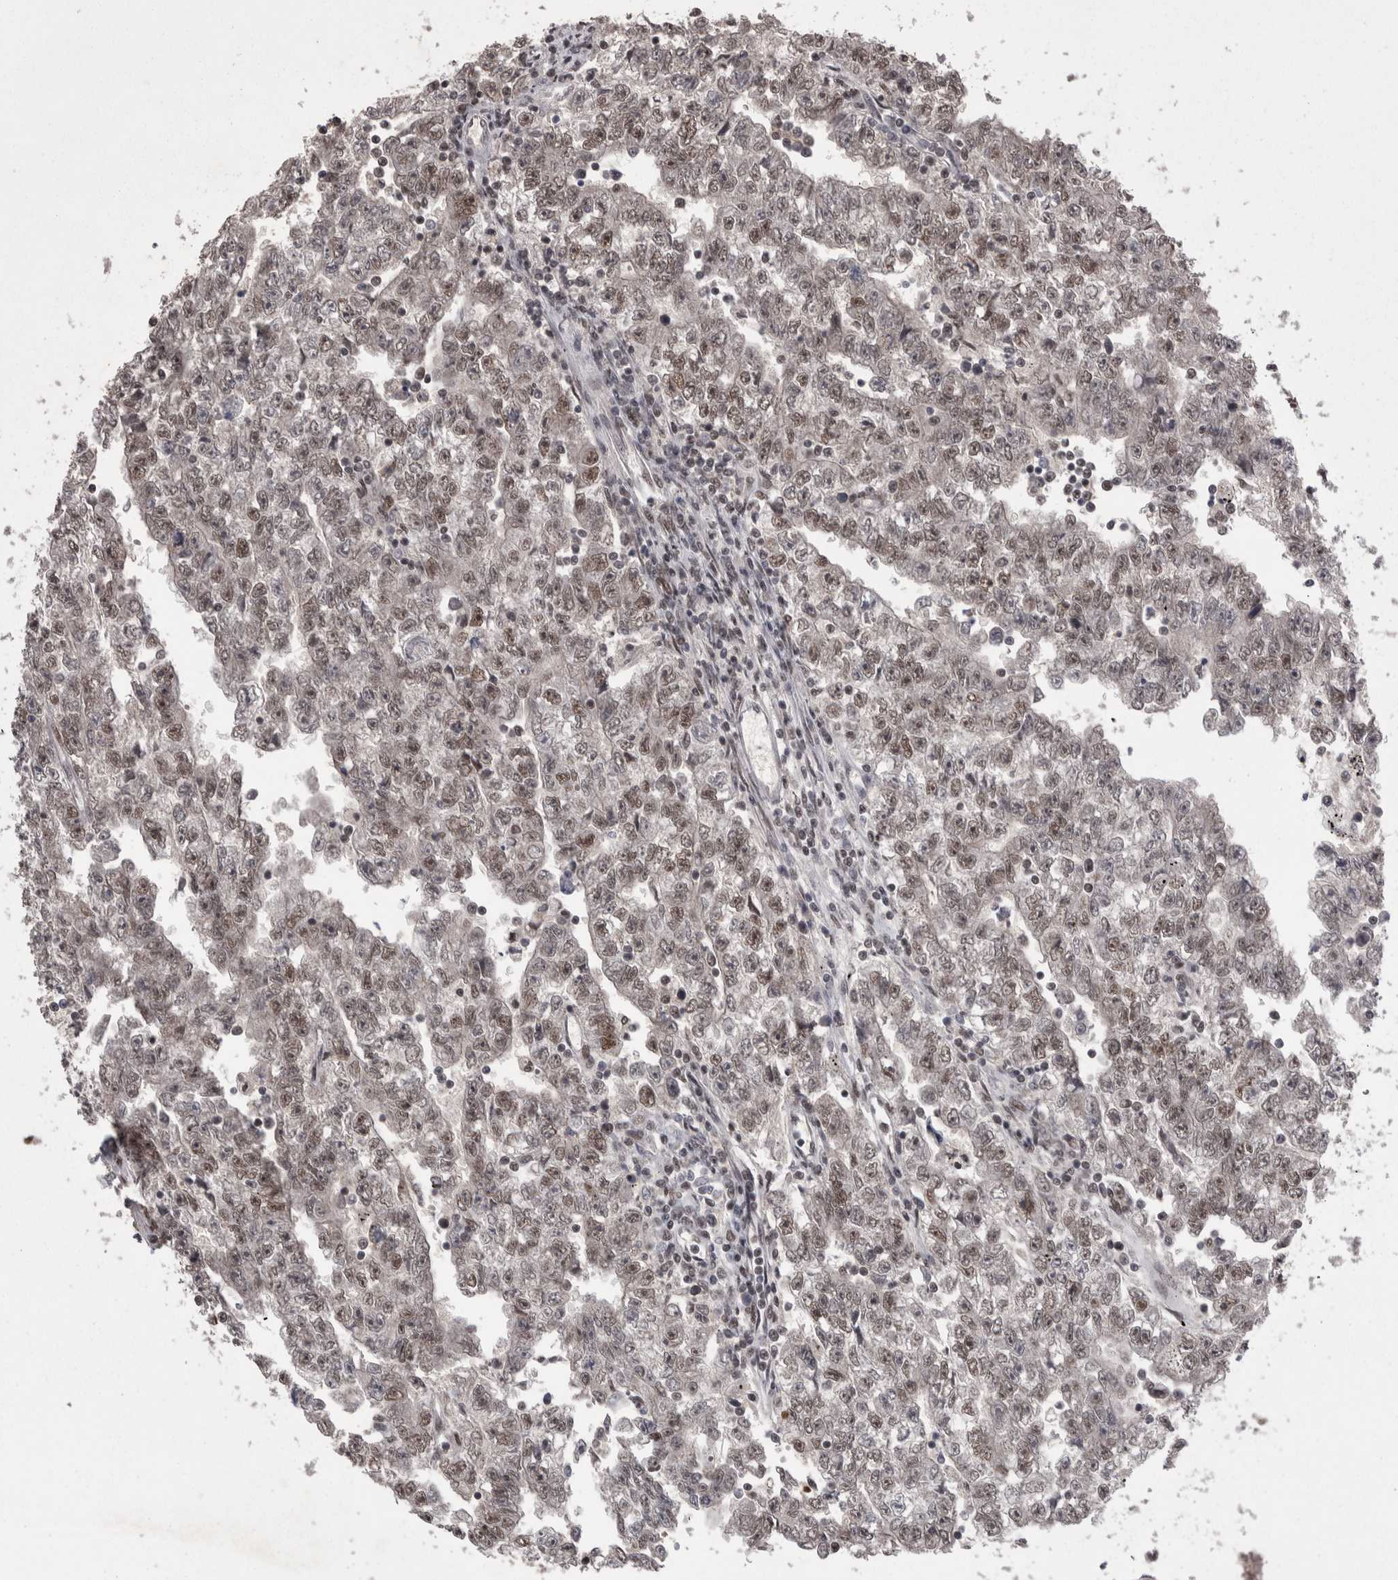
{"staining": {"intensity": "weak", "quantity": ">75%", "location": "nuclear"}, "tissue": "testis cancer", "cell_type": "Tumor cells", "image_type": "cancer", "snomed": [{"axis": "morphology", "description": "Carcinoma, Embryonal, NOS"}, {"axis": "topography", "description": "Testis"}], "caption": "A micrograph of testis cancer stained for a protein shows weak nuclear brown staining in tumor cells. (DAB (3,3'-diaminobenzidine) = brown stain, brightfield microscopy at high magnification).", "gene": "DMTF1", "patient": {"sex": "male", "age": 25}}